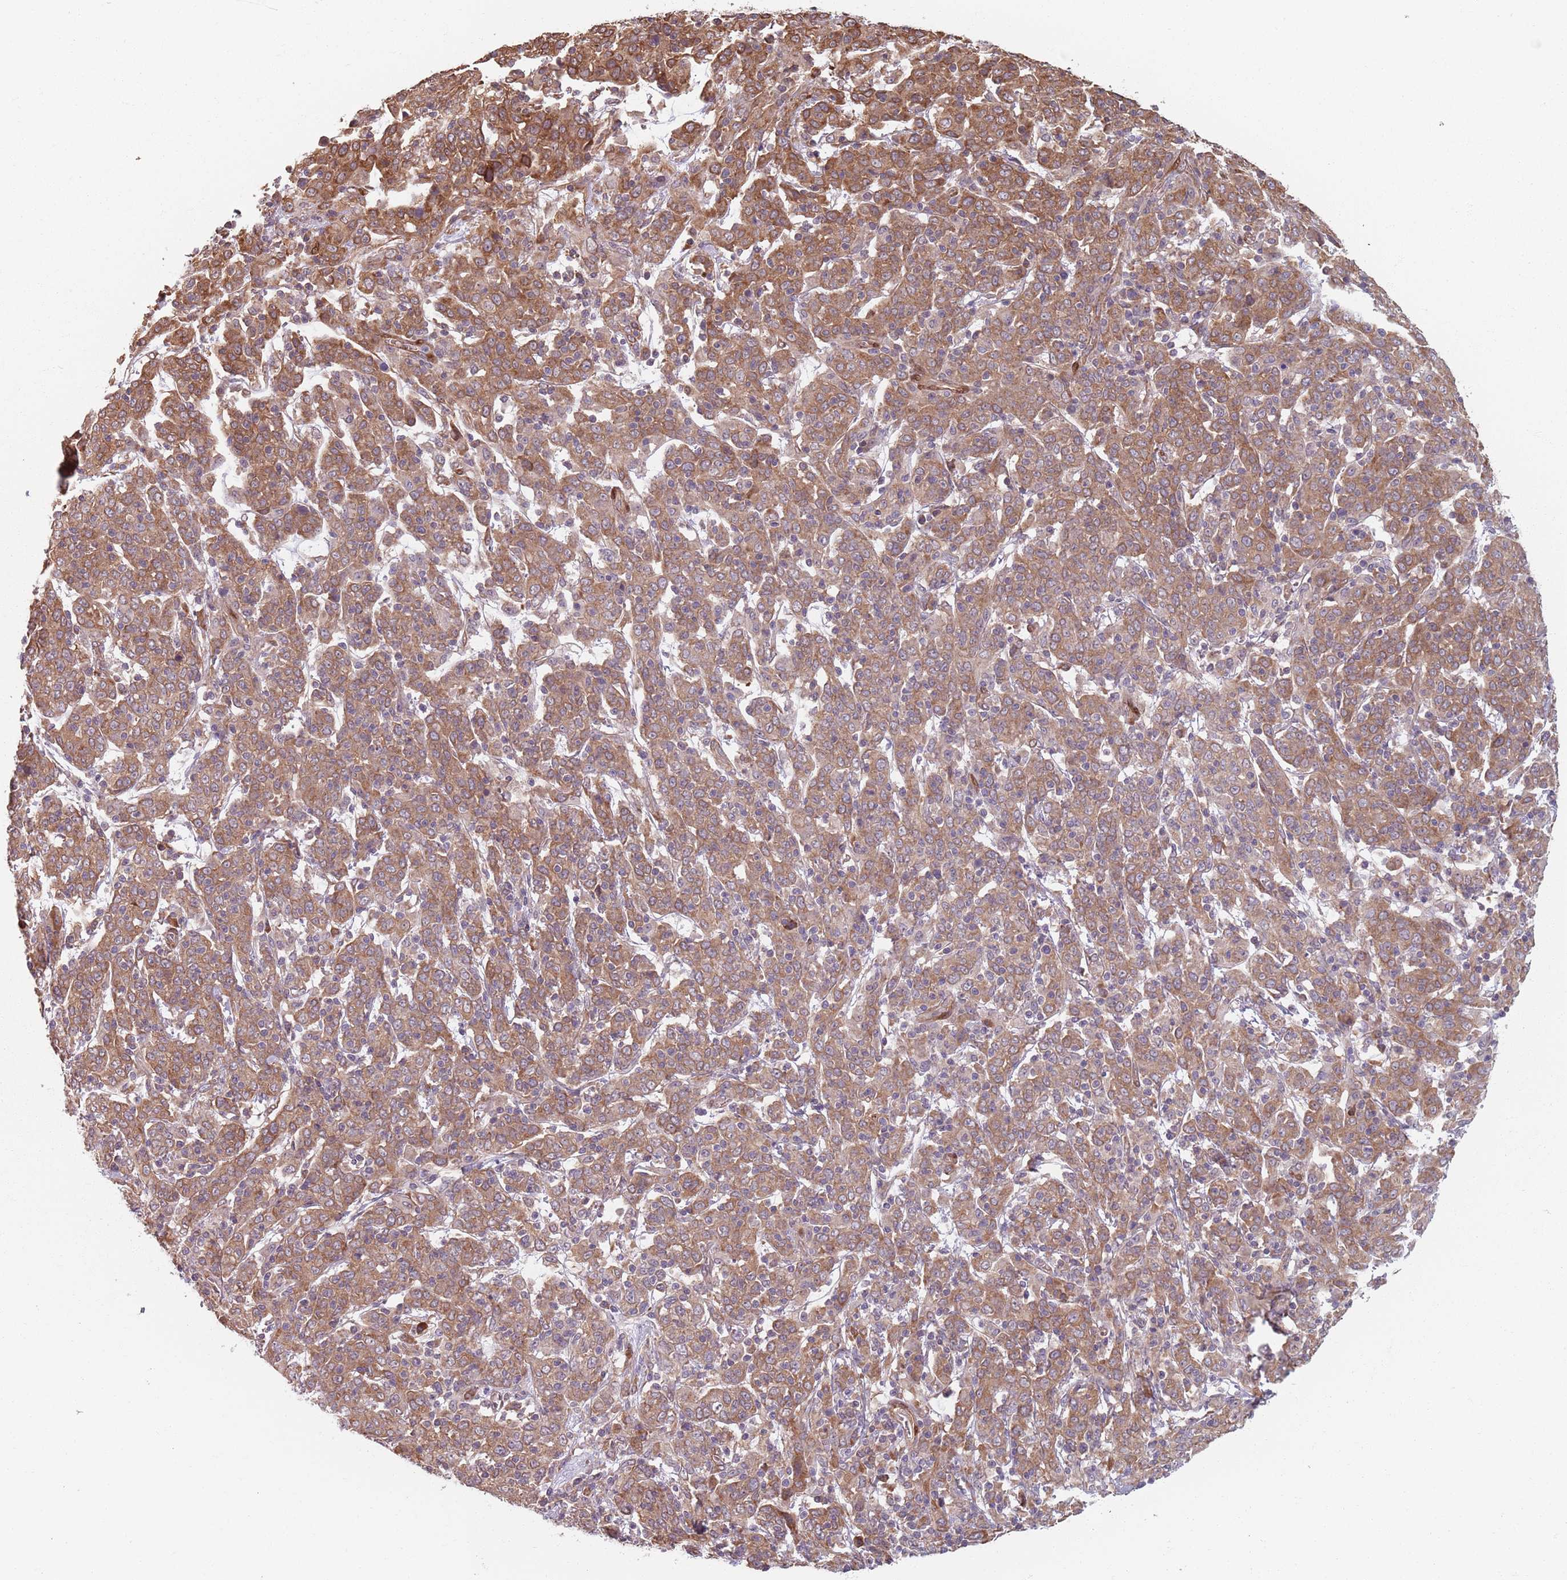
{"staining": {"intensity": "moderate", "quantity": ">75%", "location": "cytoplasmic/membranous"}, "tissue": "cervical cancer", "cell_type": "Tumor cells", "image_type": "cancer", "snomed": [{"axis": "morphology", "description": "Squamous cell carcinoma, NOS"}, {"axis": "topography", "description": "Cervix"}], "caption": "There is medium levels of moderate cytoplasmic/membranous expression in tumor cells of cervical cancer (squamous cell carcinoma), as demonstrated by immunohistochemical staining (brown color).", "gene": "NOTCH3", "patient": {"sex": "female", "age": 67}}